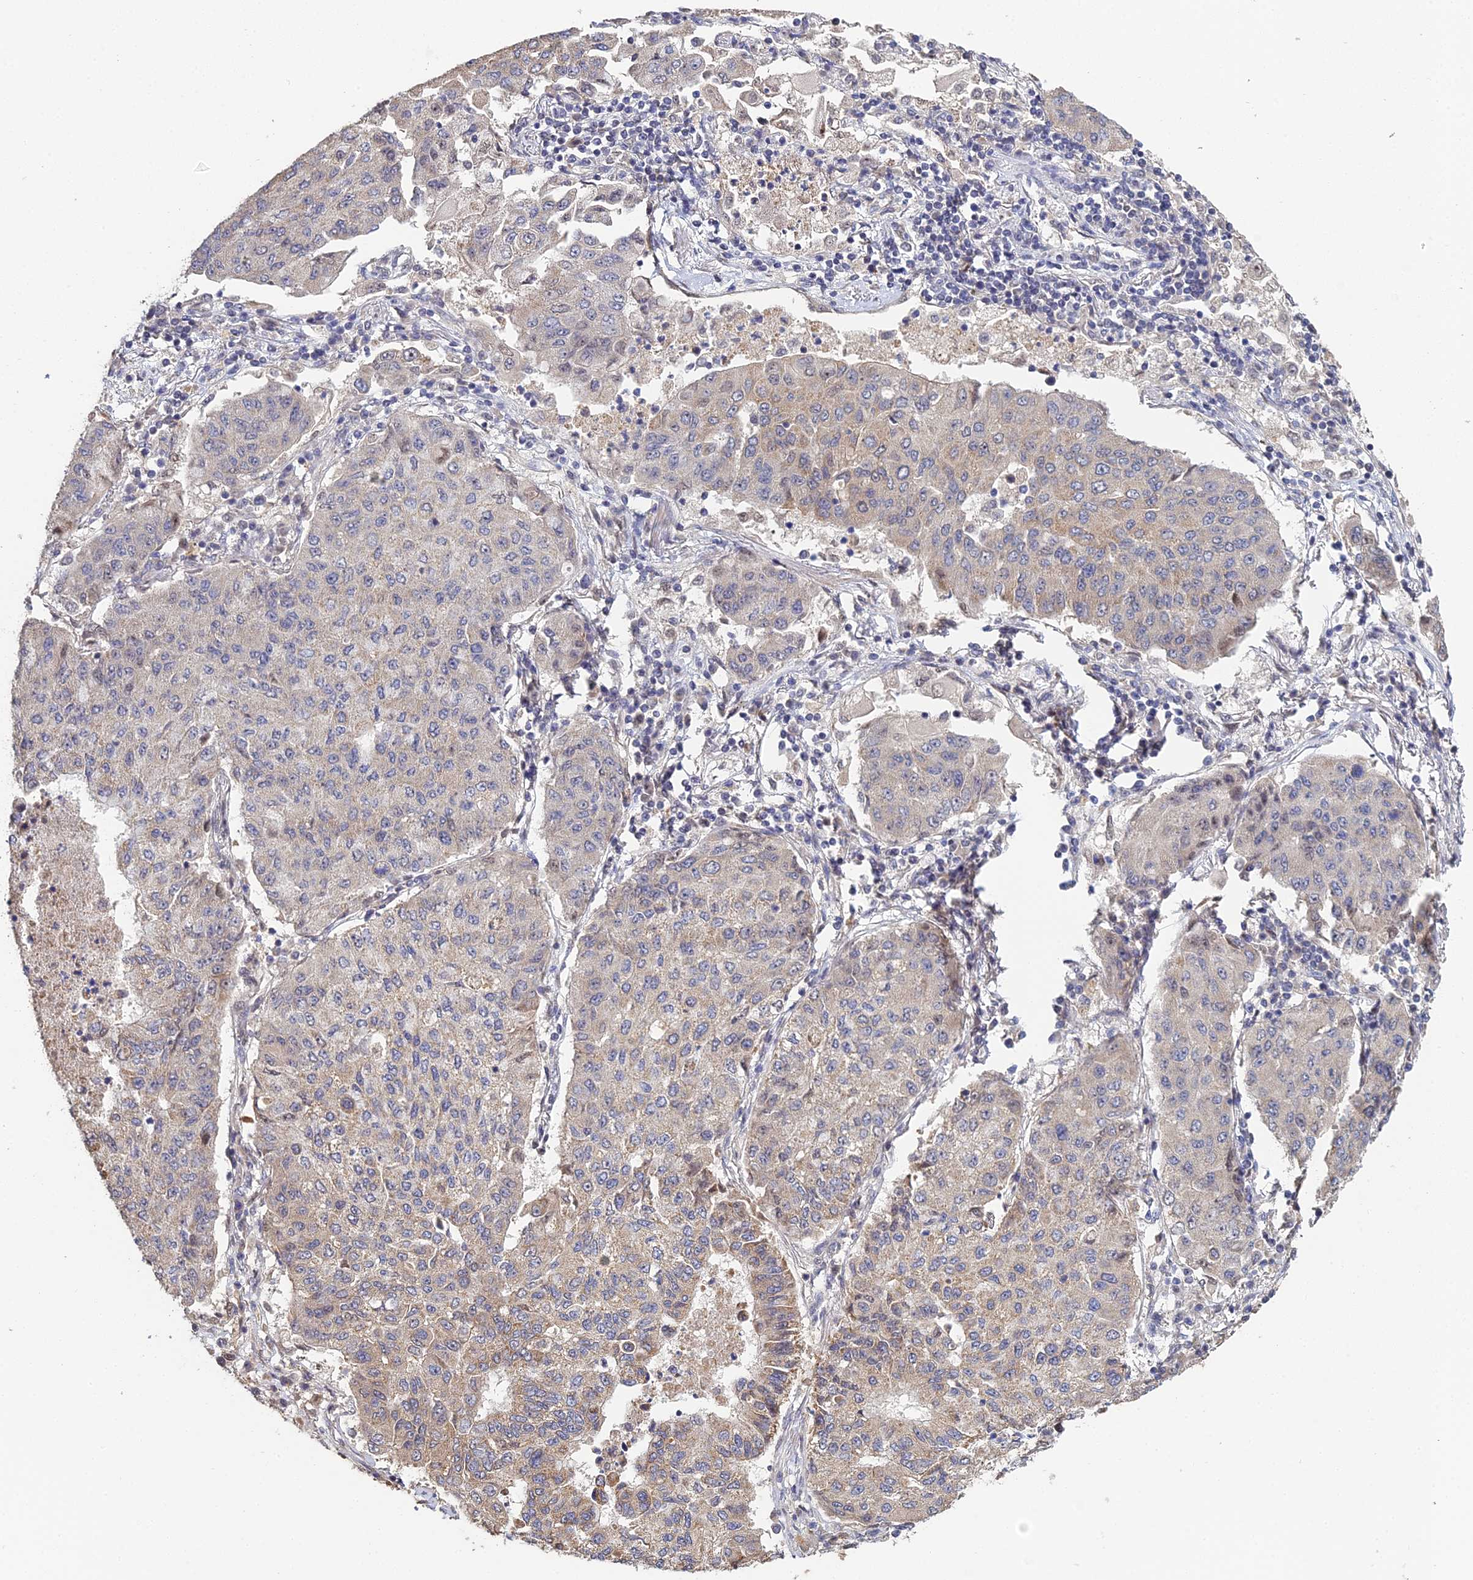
{"staining": {"intensity": "weak", "quantity": "25%-75%", "location": "cytoplasmic/membranous"}, "tissue": "lung cancer", "cell_type": "Tumor cells", "image_type": "cancer", "snomed": [{"axis": "morphology", "description": "Squamous cell carcinoma, NOS"}, {"axis": "topography", "description": "Lung"}], "caption": "Human lung cancer (squamous cell carcinoma) stained with a protein marker displays weak staining in tumor cells.", "gene": "ERCC5", "patient": {"sex": "male", "age": 74}}